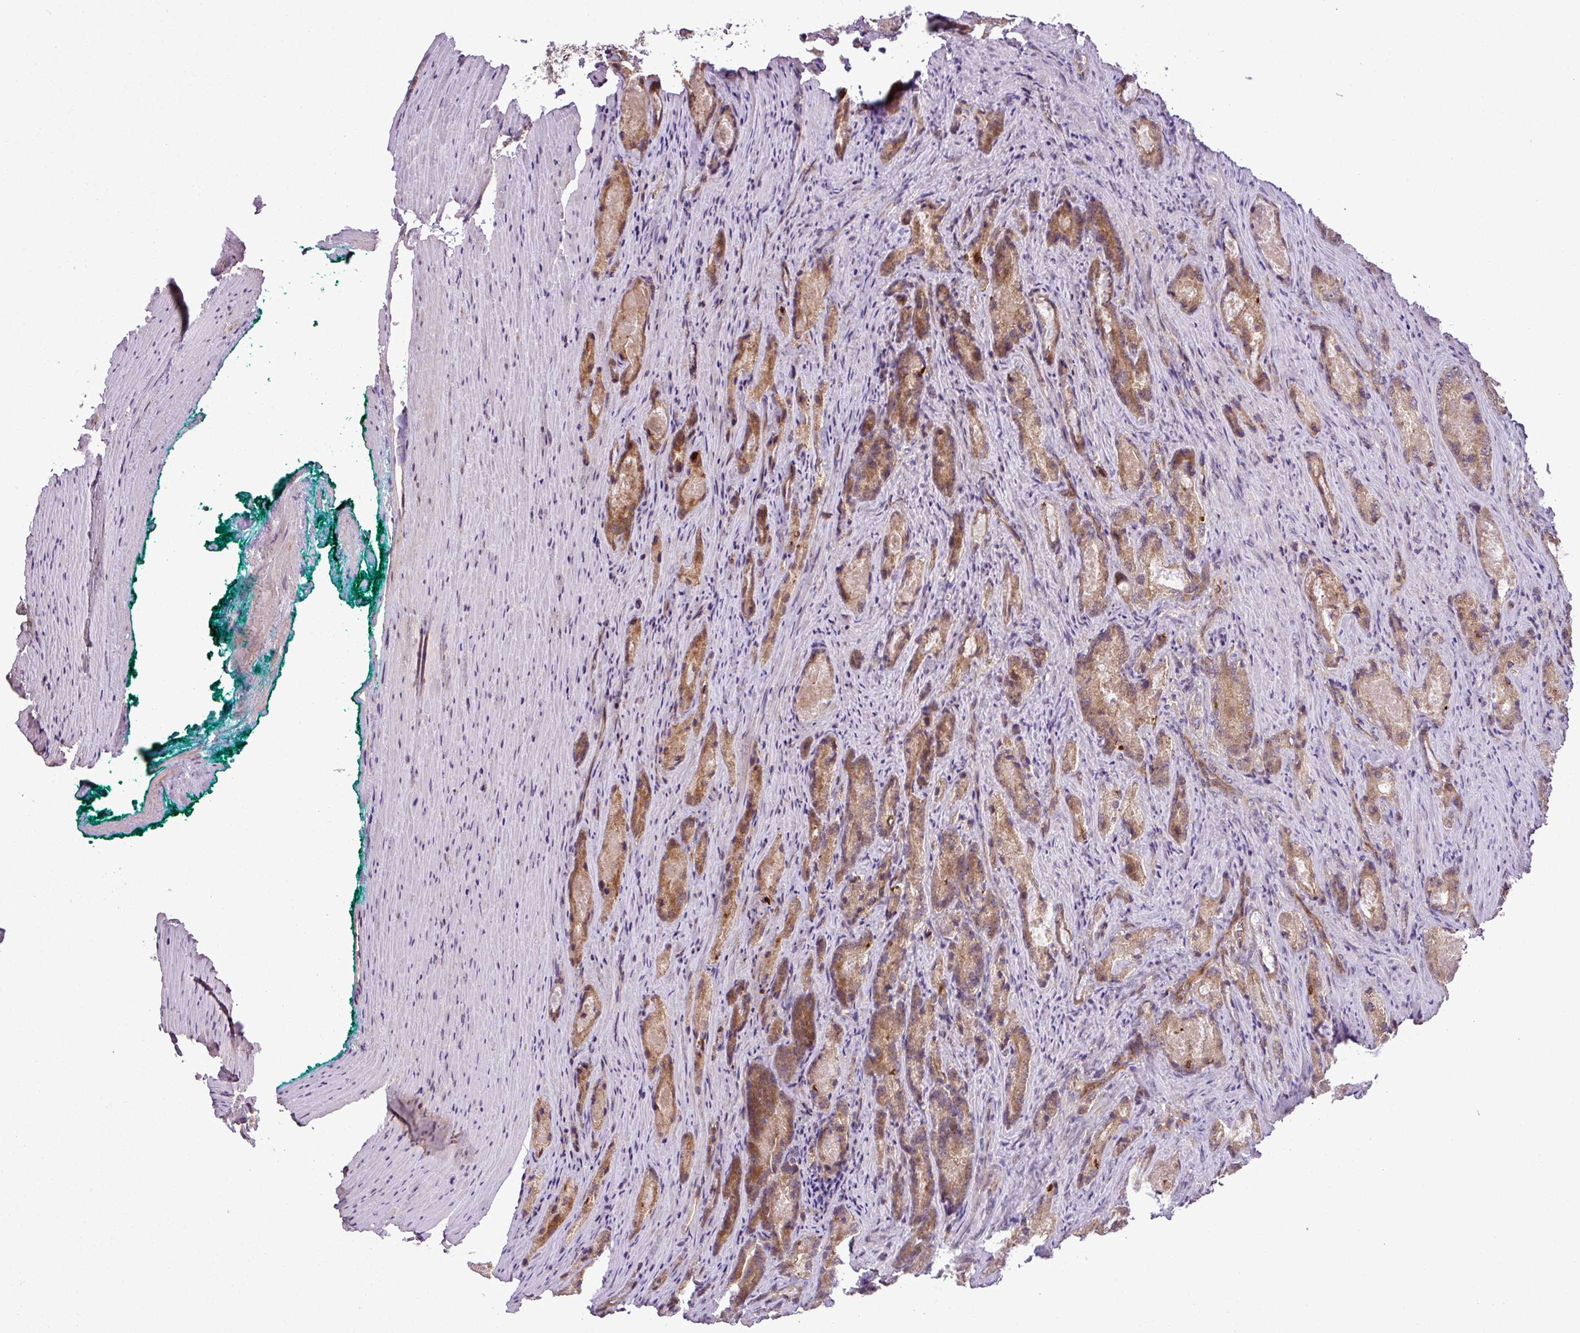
{"staining": {"intensity": "moderate", "quantity": ">75%", "location": "cytoplasmic/membranous"}, "tissue": "prostate cancer", "cell_type": "Tumor cells", "image_type": "cancer", "snomed": [{"axis": "morphology", "description": "Adenocarcinoma, Low grade"}, {"axis": "topography", "description": "Prostate"}], "caption": "The image reveals a brown stain indicating the presence of a protein in the cytoplasmic/membranous of tumor cells in prostate cancer.", "gene": "DLGAP4", "patient": {"sex": "male", "age": 68}}